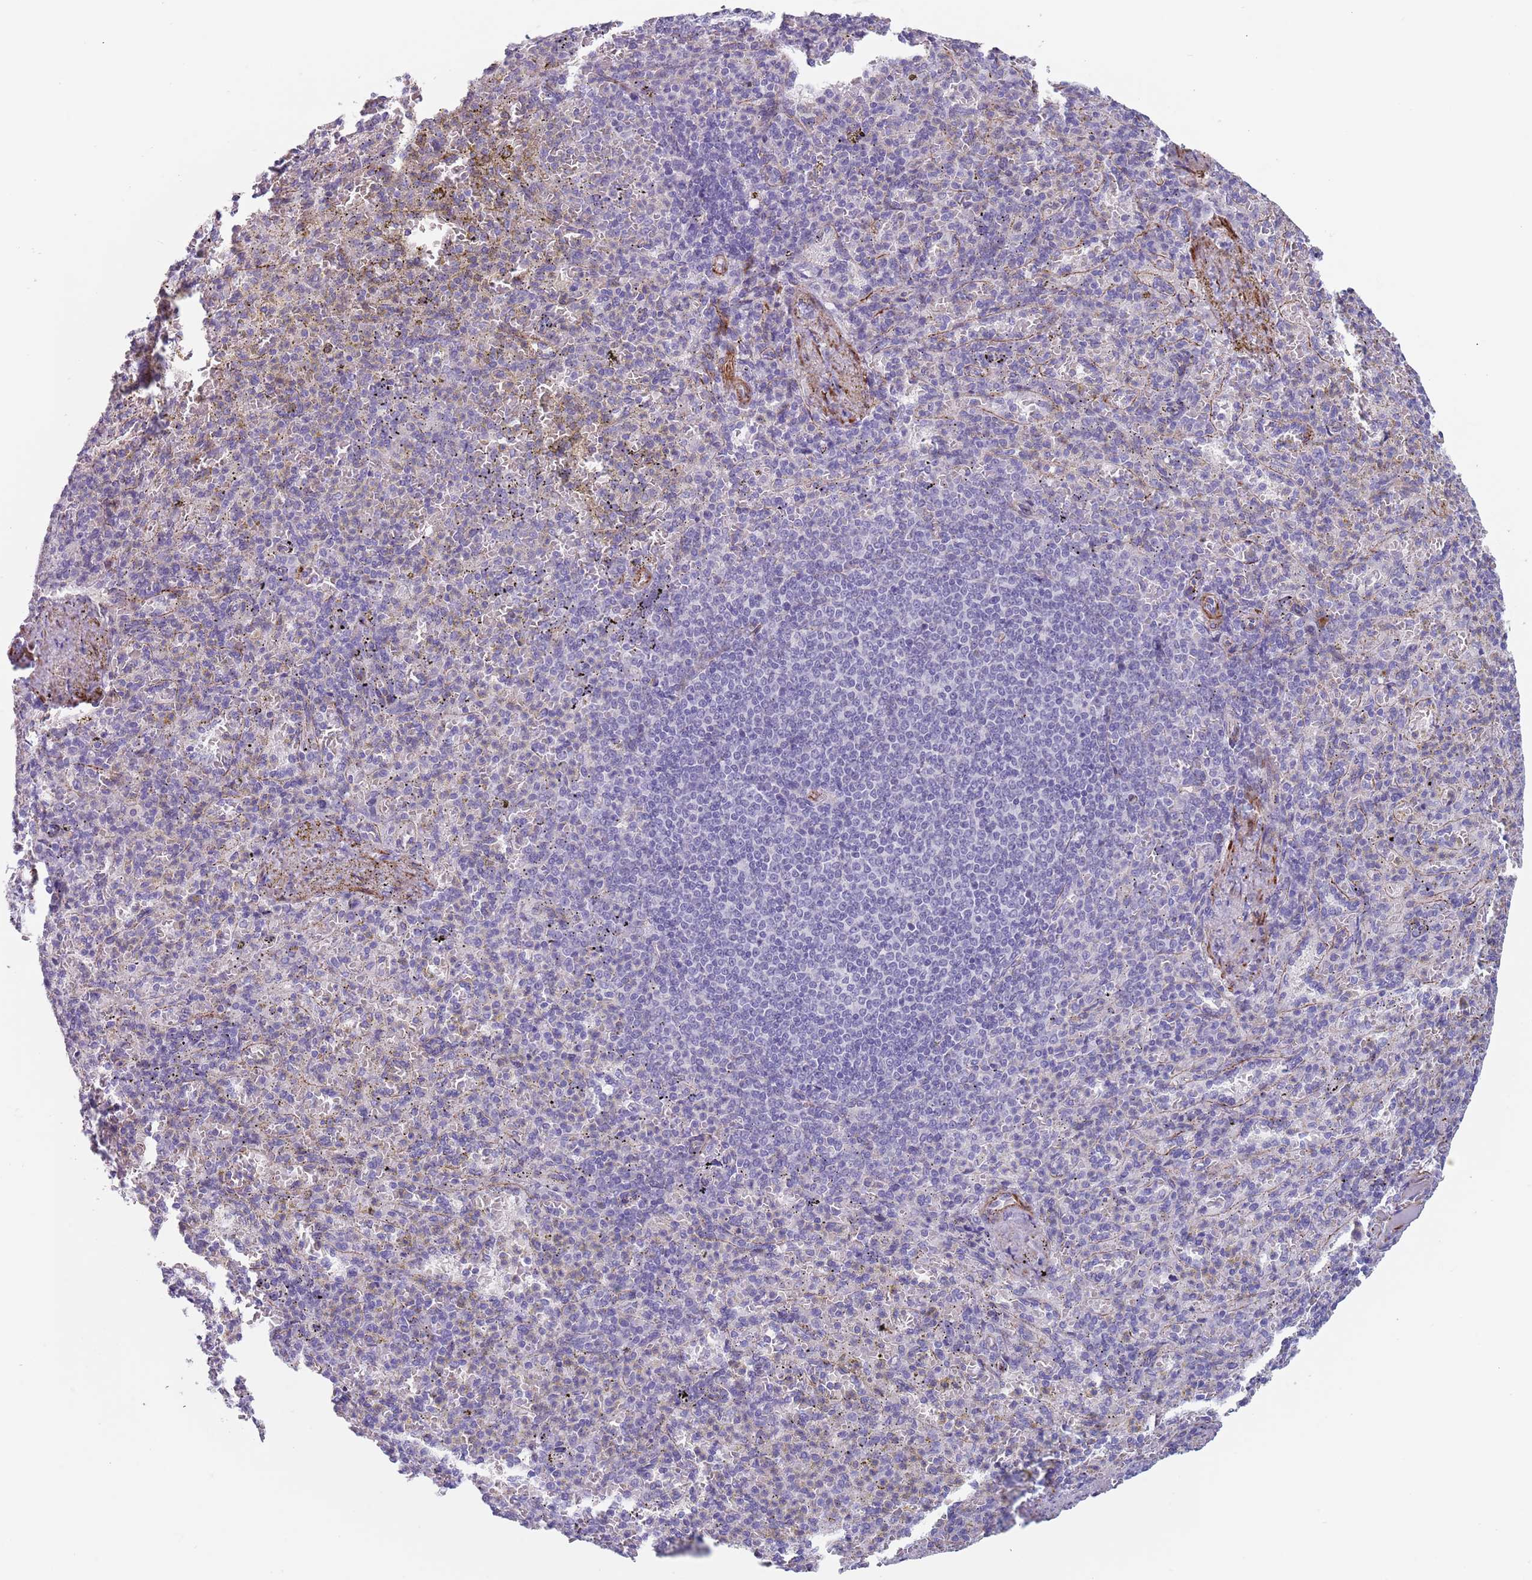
{"staining": {"intensity": "negative", "quantity": "none", "location": "none"}, "tissue": "spleen", "cell_type": "Cells in red pulp", "image_type": "normal", "snomed": [{"axis": "morphology", "description": "Normal tissue, NOS"}, {"axis": "topography", "description": "Spleen"}], "caption": "Protein analysis of unremarkable spleen displays no significant positivity in cells in red pulp.", "gene": "OR5A2", "patient": {"sex": "female", "age": 74}}